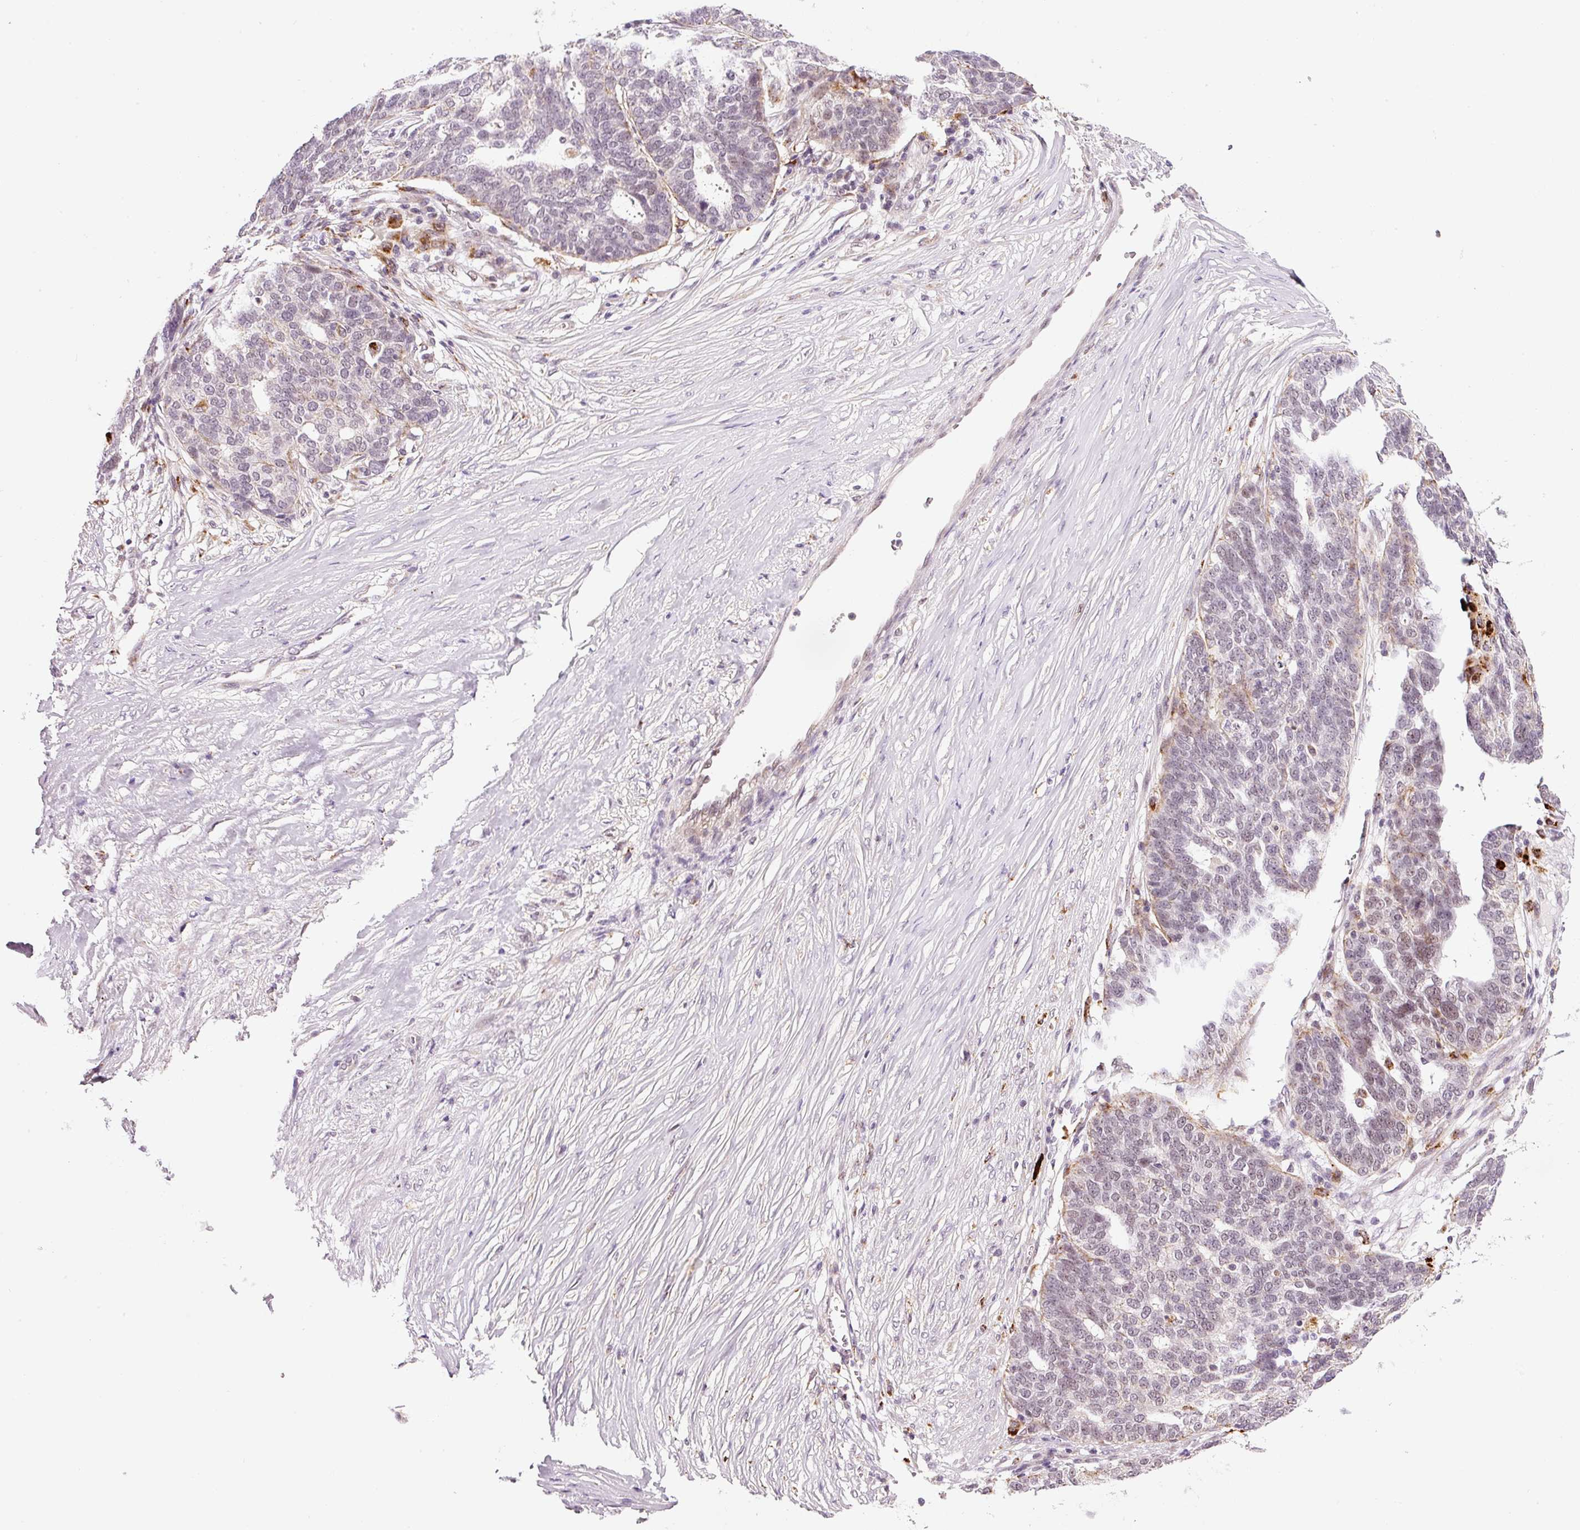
{"staining": {"intensity": "negative", "quantity": "none", "location": "none"}, "tissue": "ovarian cancer", "cell_type": "Tumor cells", "image_type": "cancer", "snomed": [{"axis": "morphology", "description": "Cystadenocarcinoma, serous, NOS"}, {"axis": "topography", "description": "Ovary"}], "caption": "High power microscopy micrograph of an immunohistochemistry (IHC) micrograph of ovarian cancer, revealing no significant staining in tumor cells.", "gene": "ZNF639", "patient": {"sex": "female", "age": 59}}